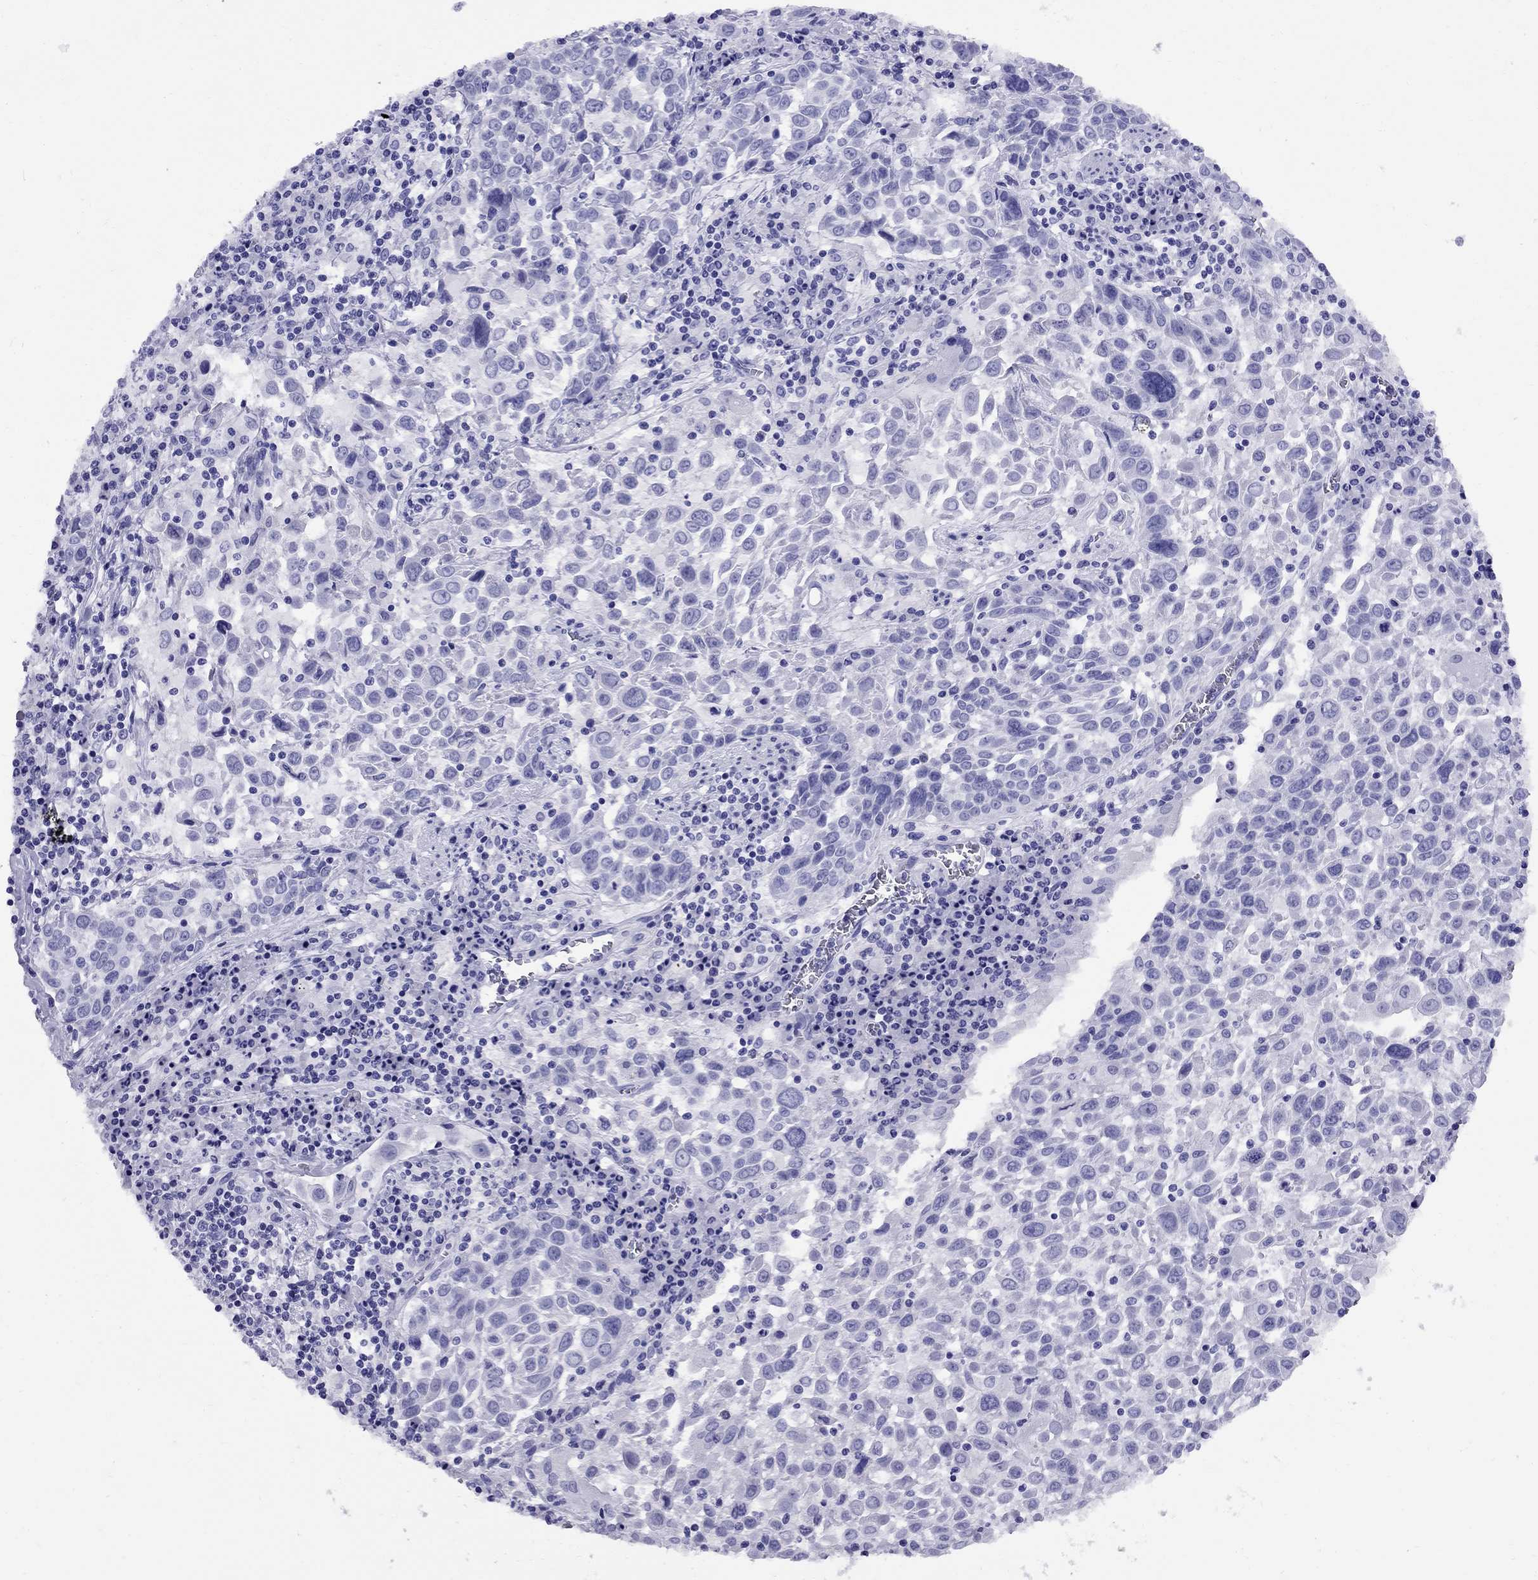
{"staining": {"intensity": "negative", "quantity": "none", "location": "none"}, "tissue": "lung cancer", "cell_type": "Tumor cells", "image_type": "cancer", "snomed": [{"axis": "morphology", "description": "Squamous cell carcinoma, NOS"}, {"axis": "topography", "description": "Lung"}], "caption": "This is a photomicrograph of immunohistochemistry (IHC) staining of lung cancer, which shows no positivity in tumor cells.", "gene": "AVPR1B", "patient": {"sex": "male", "age": 57}}